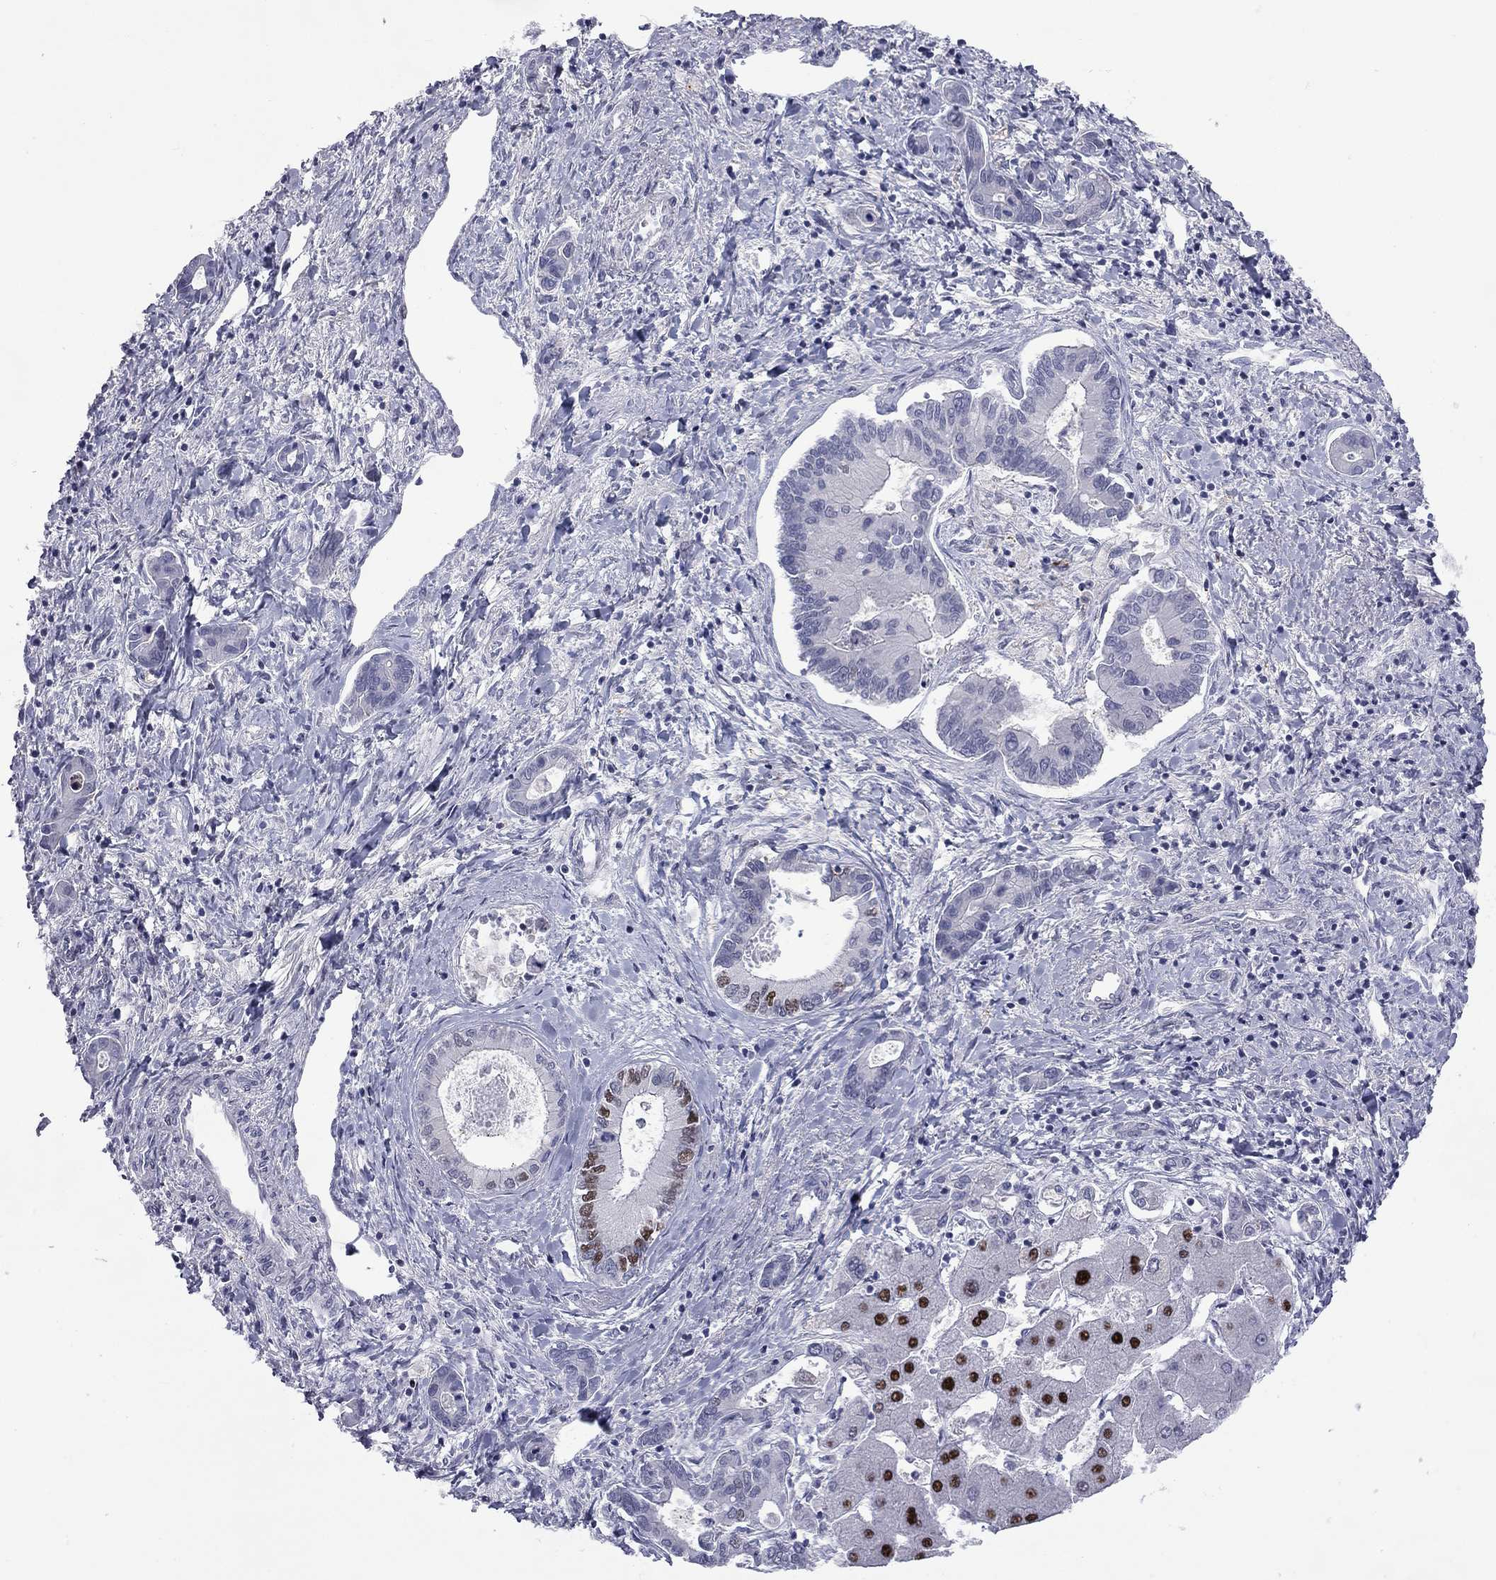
{"staining": {"intensity": "strong", "quantity": "<25%", "location": "nuclear"}, "tissue": "liver cancer", "cell_type": "Tumor cells", "image_type": "cancer", "snomed": [{"axis": "morphology", "description": "Cholangiocarcinoma"}, {"axis": "topography", "description": "Liver"}], "caption": "Tumor cells demonstrate medium levels of strong nuclear staining in about <25% of cells in cholangiocarcinoma (liver). The staining is performed using DAB brown chromogen to label protein expression. The nuclei are counter-stained blue using hematoxylin.", "gene": "PCGF3", "patient": {"sex": "male", "age": 66}}